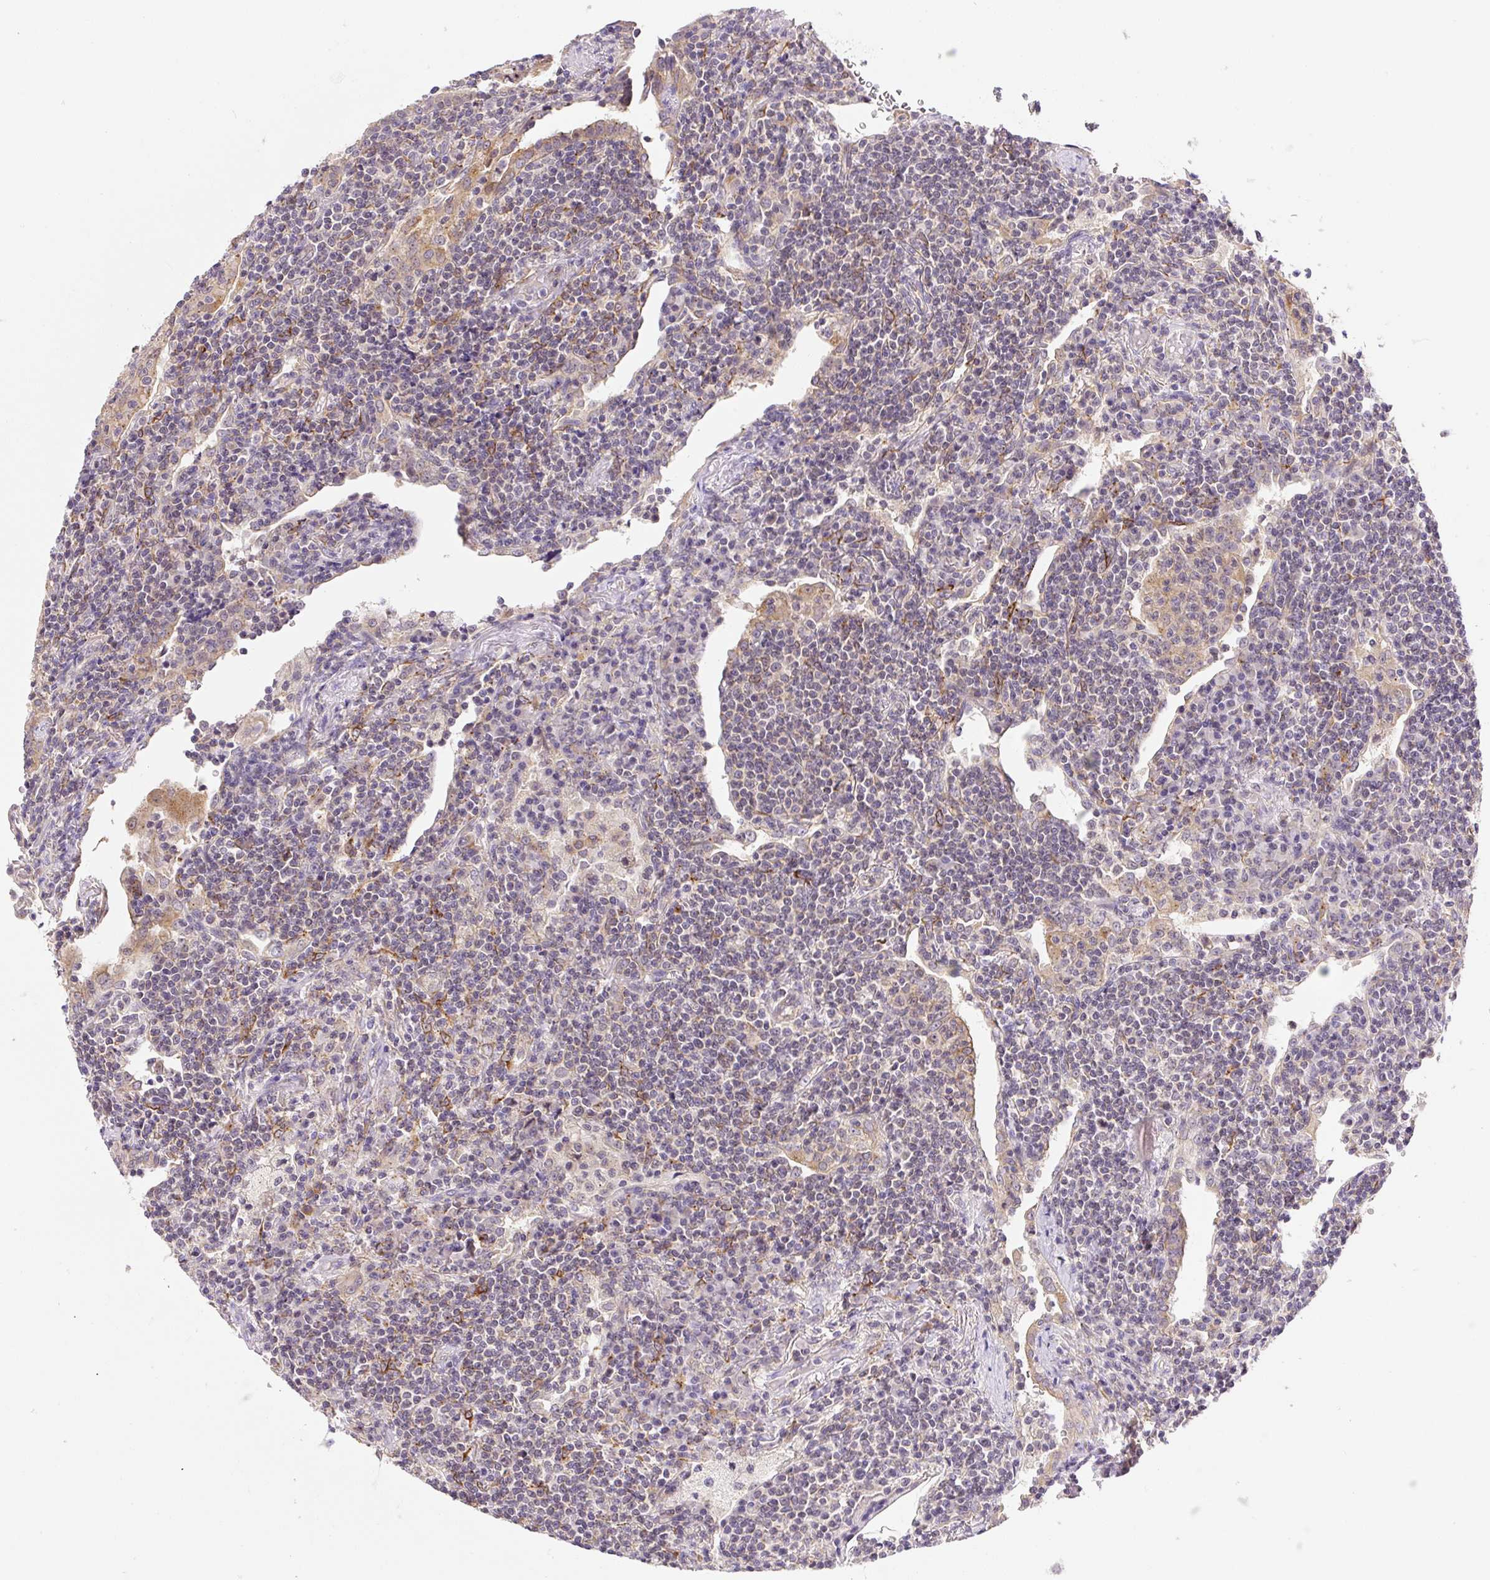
{"staining": {"intensity": "weak", "quantity": "25%-75%", "location": "cytoplasmic/membranous"}, "tissue": "lymphoma", "cell_type": "Tumor cells", "image_type": "cancer", "snomed": [{"axis": "morphology", "description": "Malignant lymphoma, non-Hodgkin's type, Low grade"}, {"axis": "topography", "description": "Lung"}], "caption": "Human low-grade malignant lymphoma, non-Hodgkin's type stained for a protein (brown) displays weak cytoplasmic/membranous positive expression in about 25%-75% of tumor cells.", "gene": "PLA2G4A", "patient": {"sex": "female", "age": 71}}